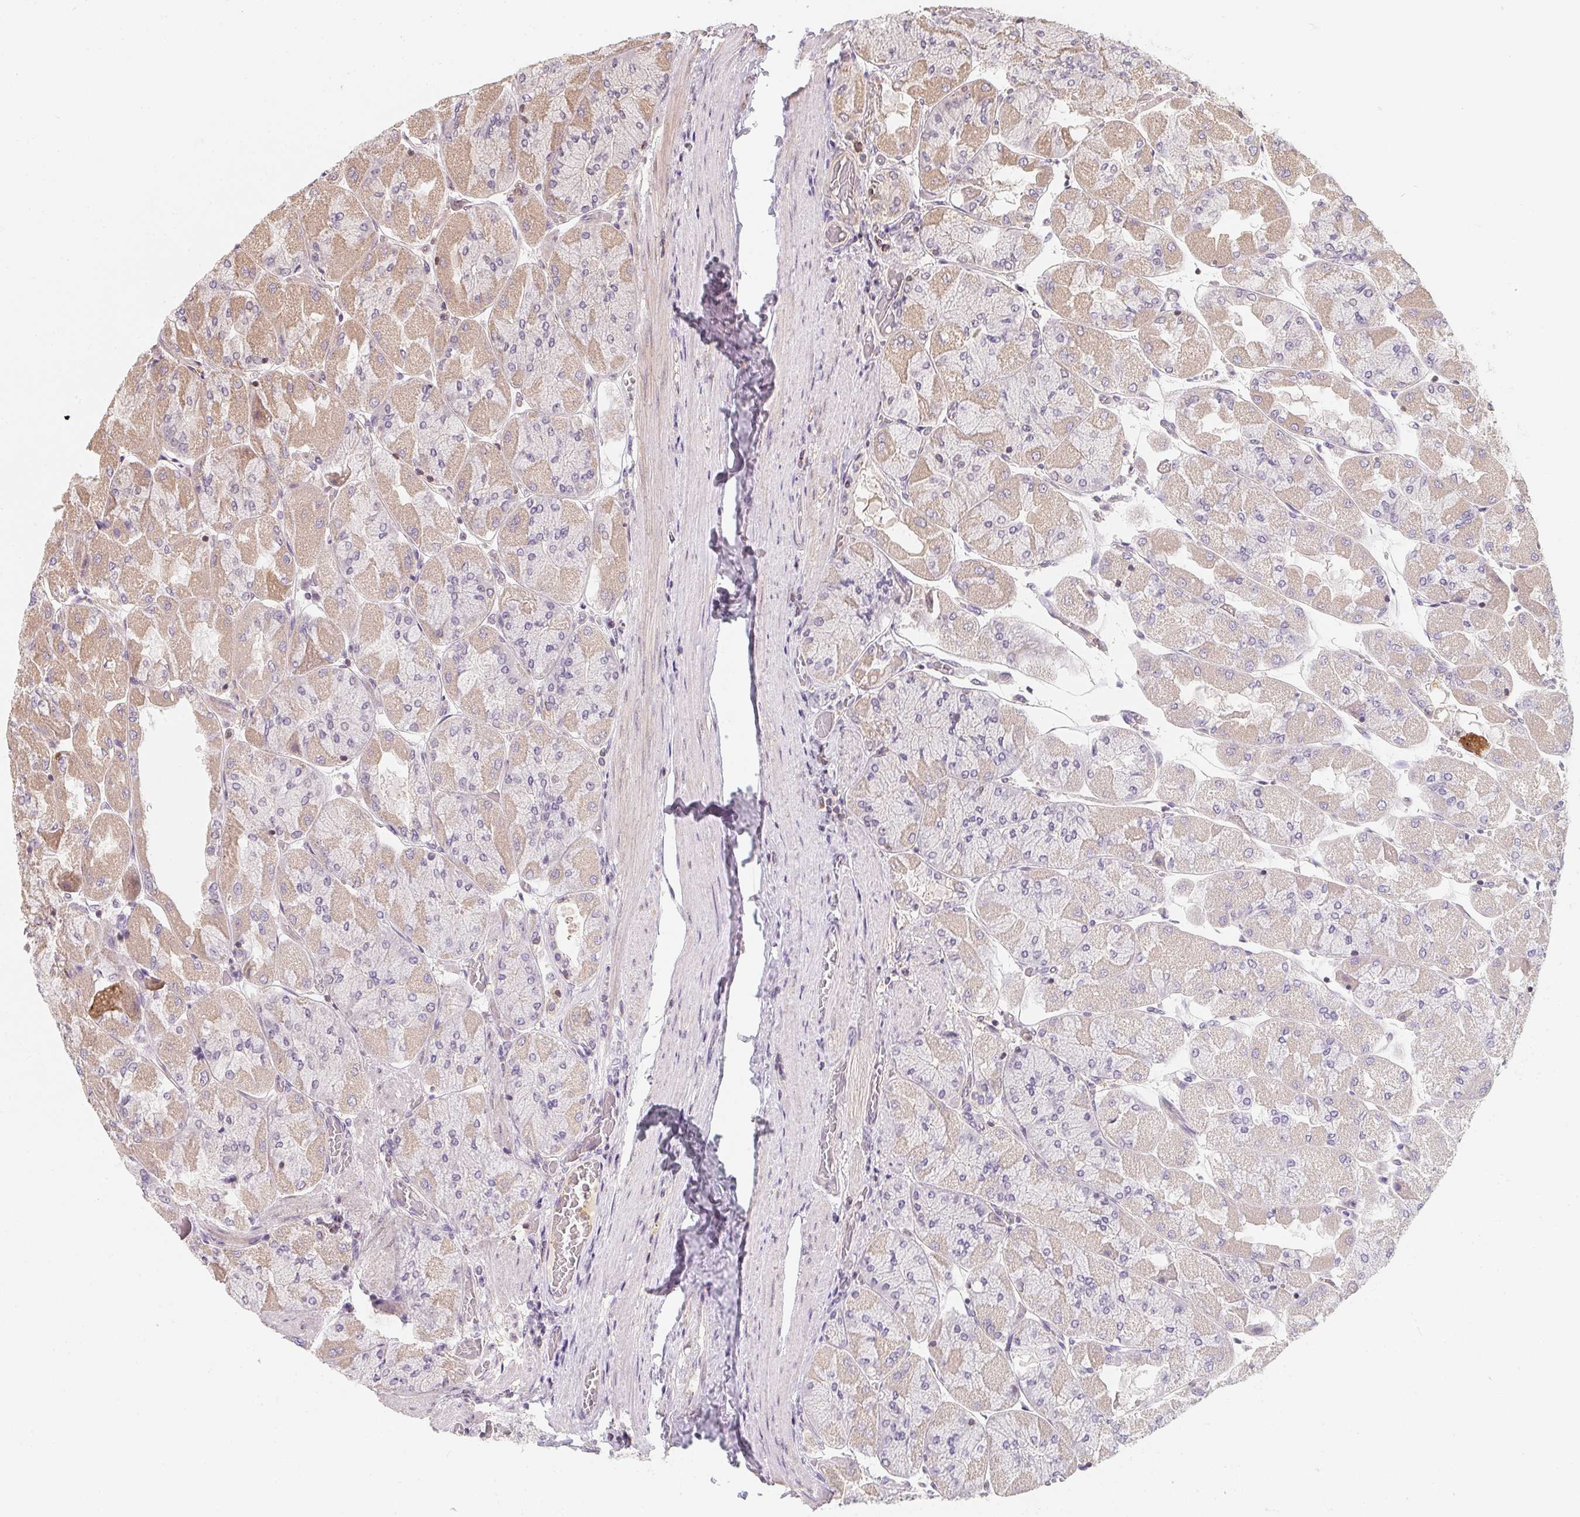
{"staining": {"intensity": "weak", "quantity": "25%-75%", "location": "cytoplasmic/membranous"}, "tissue": "stomach", "cell_type": "Glandular cells", "image_type": "normal", "snomed": [{"axis": "morphology", "description": "Normal tissue, NOS"}, {"axis": "topography", "description": "Stomach"}], "caption": "DAB (3,3'-diaminobenzidine) immunohistochemical staining of normal stomach exhibits weak cytoplasmic/membranous protein expression in approximately 25%-75% of glandular cells.", "gene": "ANKRD13A", "patient": {"sex": "female", "age": 61}}